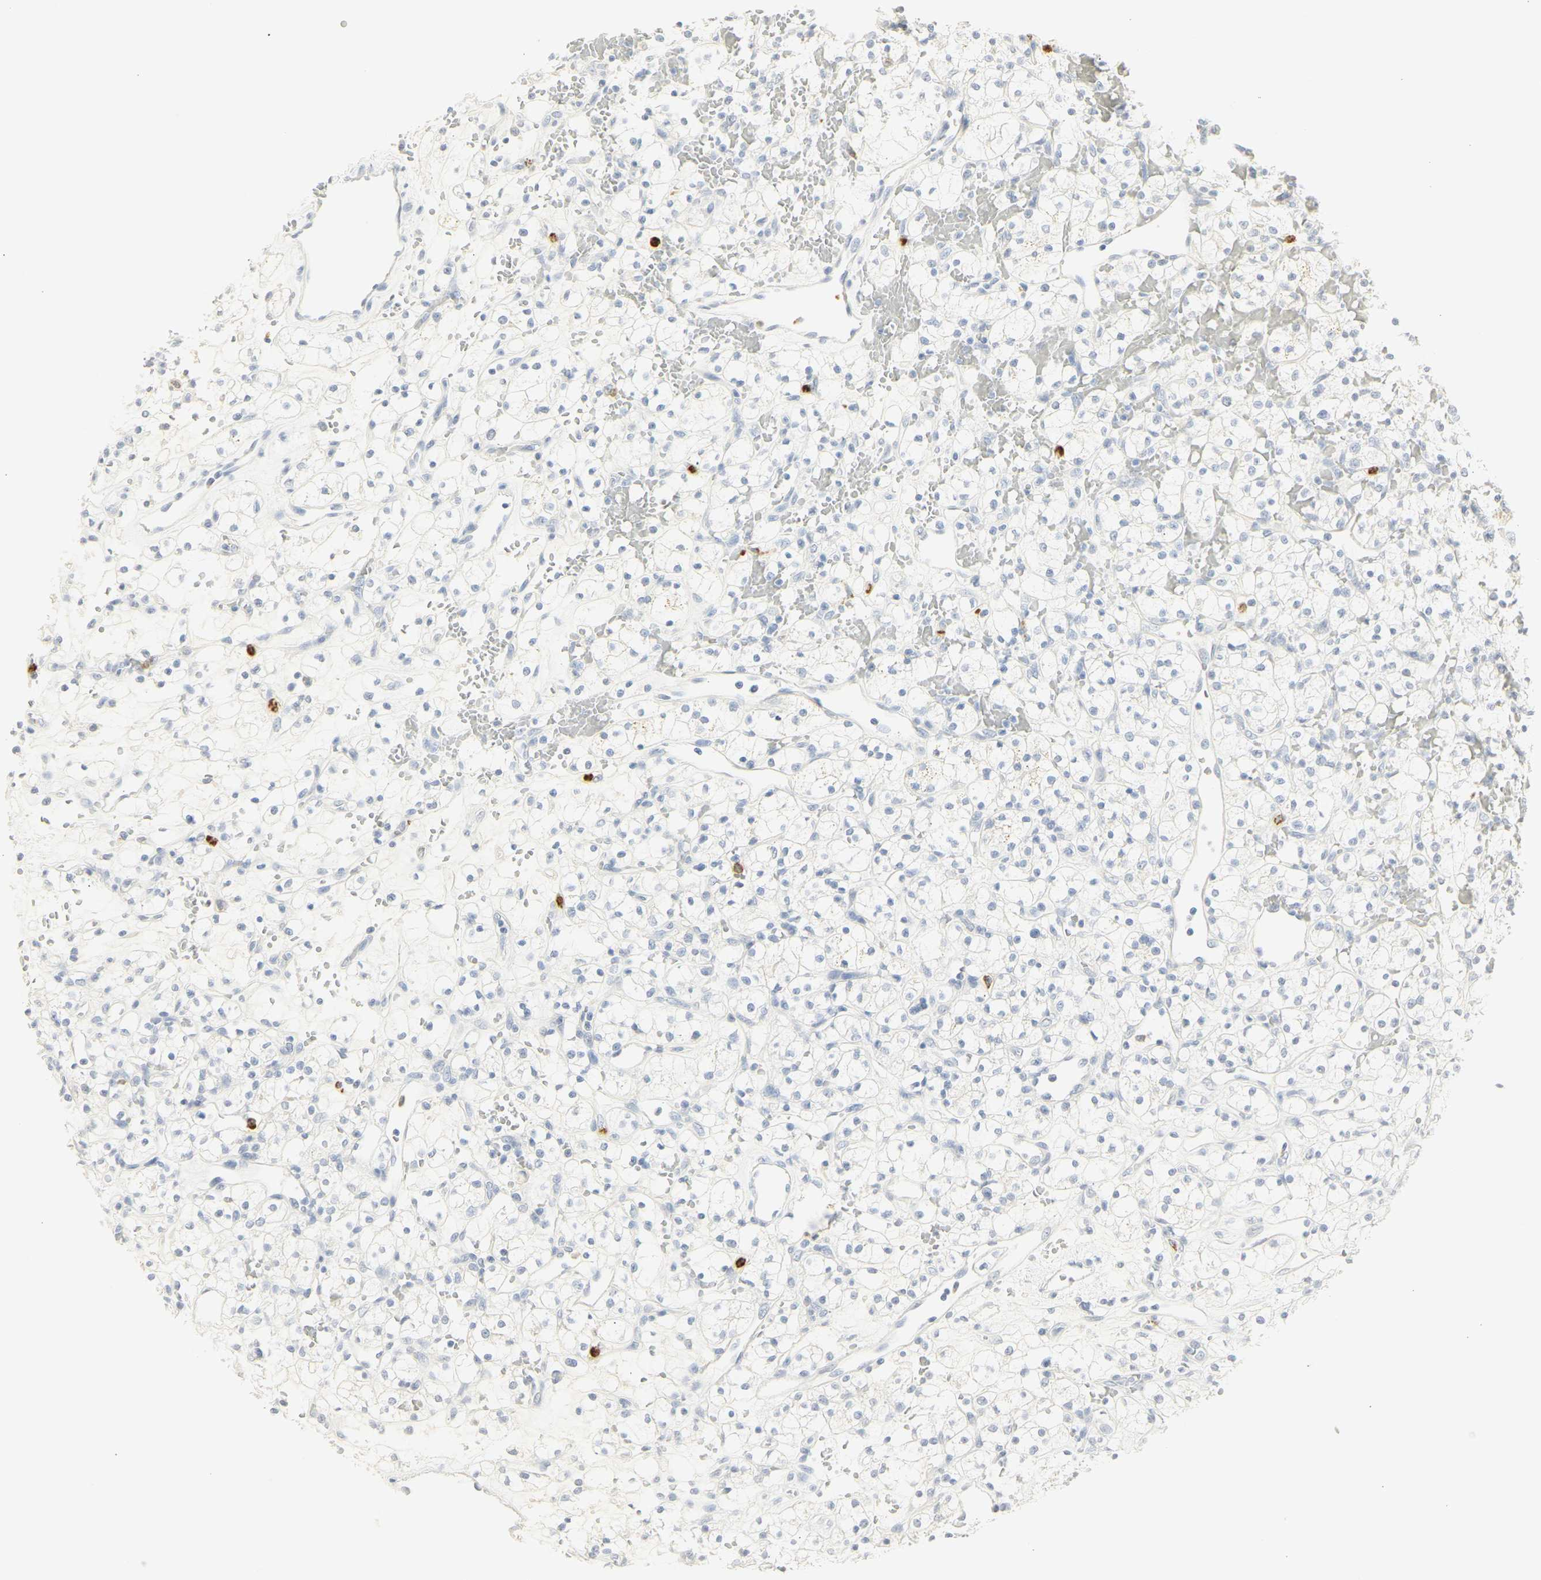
{"staining": {"intensity": "negative", "quantity": "none", "location": "none"}, "tissue": "renal cancer", "cell_type": "Tumor cells", "image_type": "cancer", "snomed": [{"axis": "morphology", "description": "Adenocarcinoma, NOS"}, {"axis": "topography", "description": "Kidney"}], "caption": "There is no significant staining in tumor cells of adenocarcinoma (renal).", "gene": "MPO", "patient": {"sex": "female", "age": 60}}